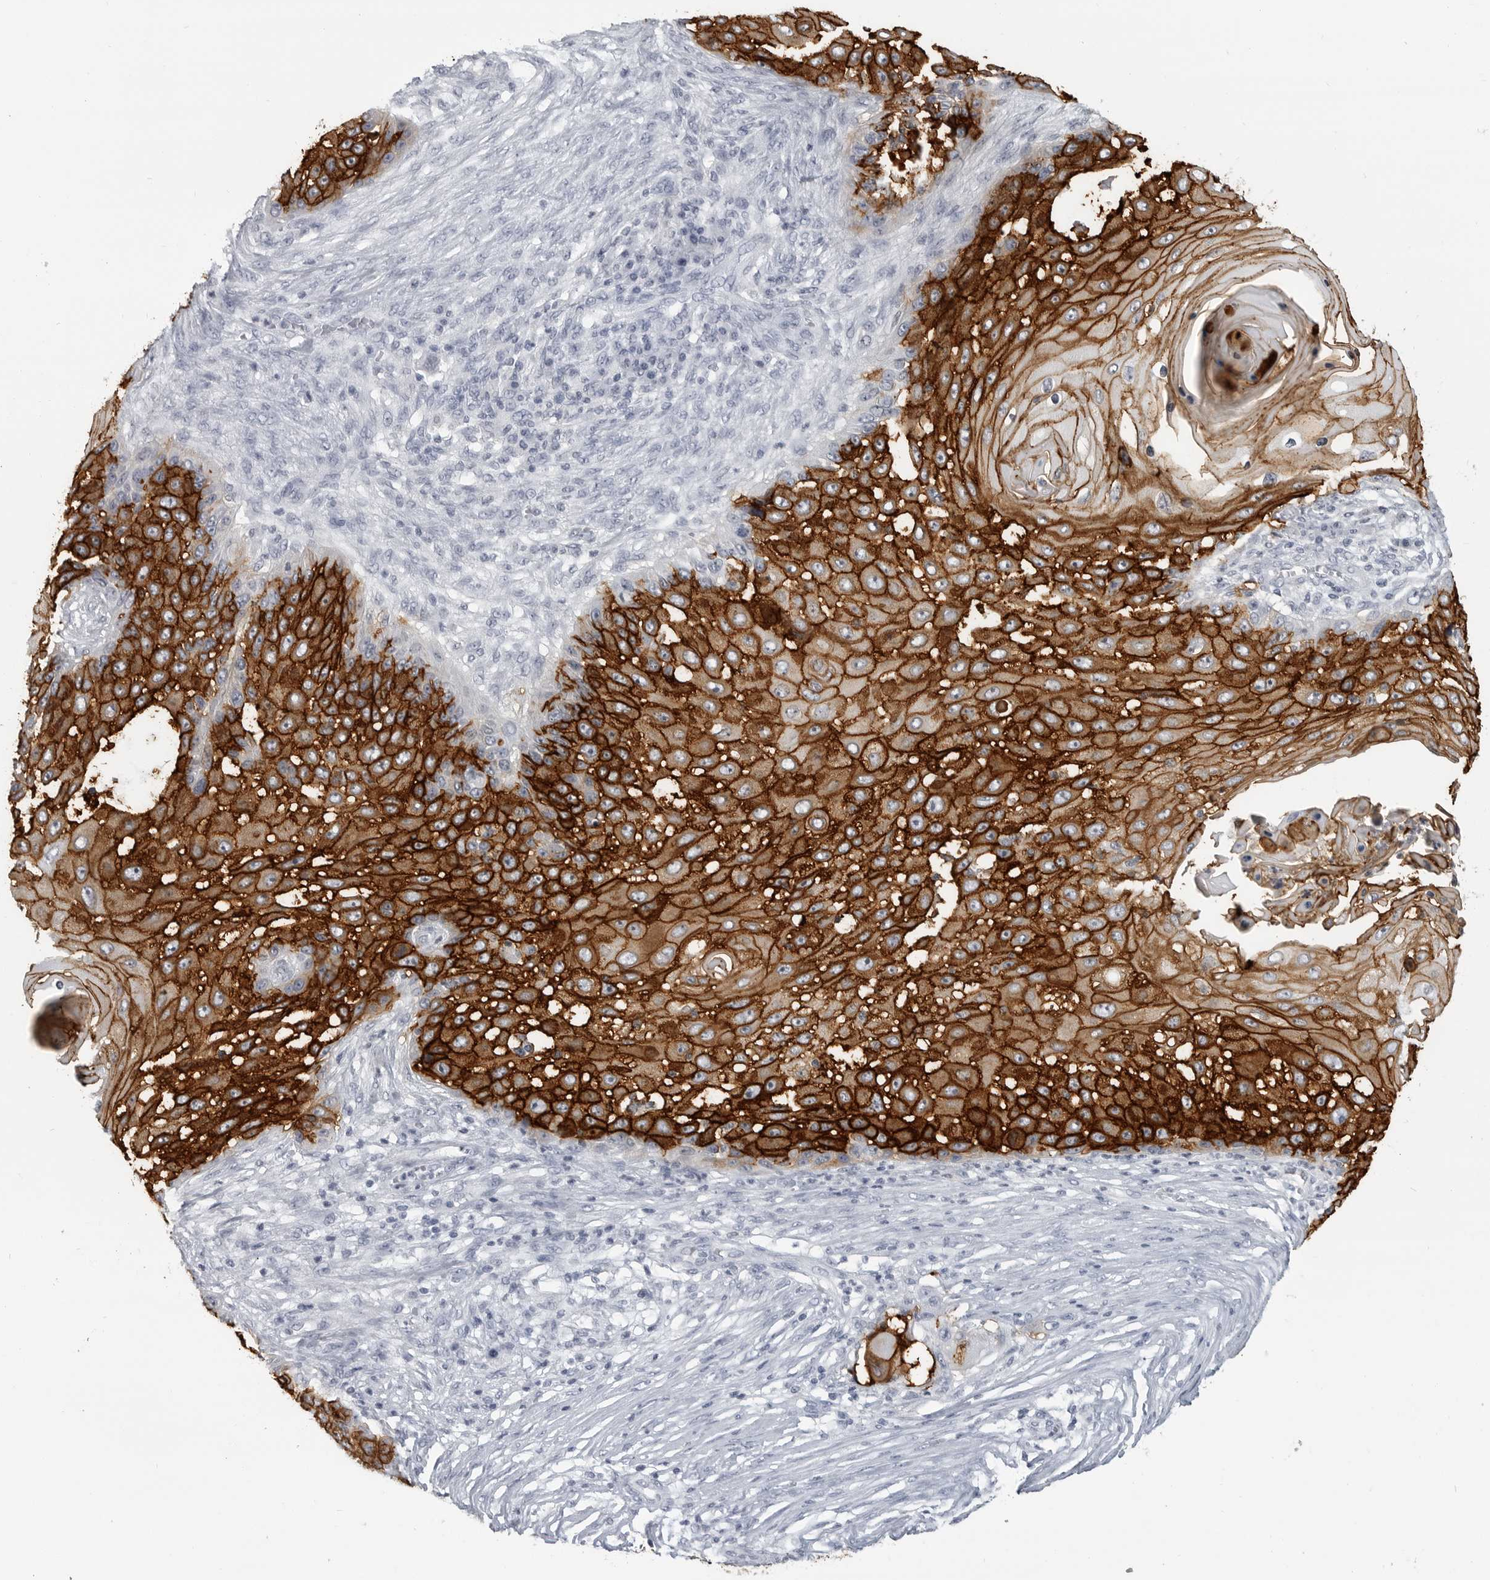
{"staining": {"intensity": "strong", "quantity": ">75%", "location": "cytoplasmic/membranous"}, "tissue": "skin cancer", "cell_type": "Tumor cells", "image_type": "cancer", "snomed": [{"axis": "morphology", "description": "Squamous cell carcinoma, NOS"}, {"axis": "topography", "description": "Skin"}], "caption": "This is an image of immunohistochemistry staining of skin squamous cell carcinoma, which shows strong staining in the cytoplasmic/membranous of tumor cells.", "gene": "LY6D", "patient": {"sex": "female", "age": 44}}